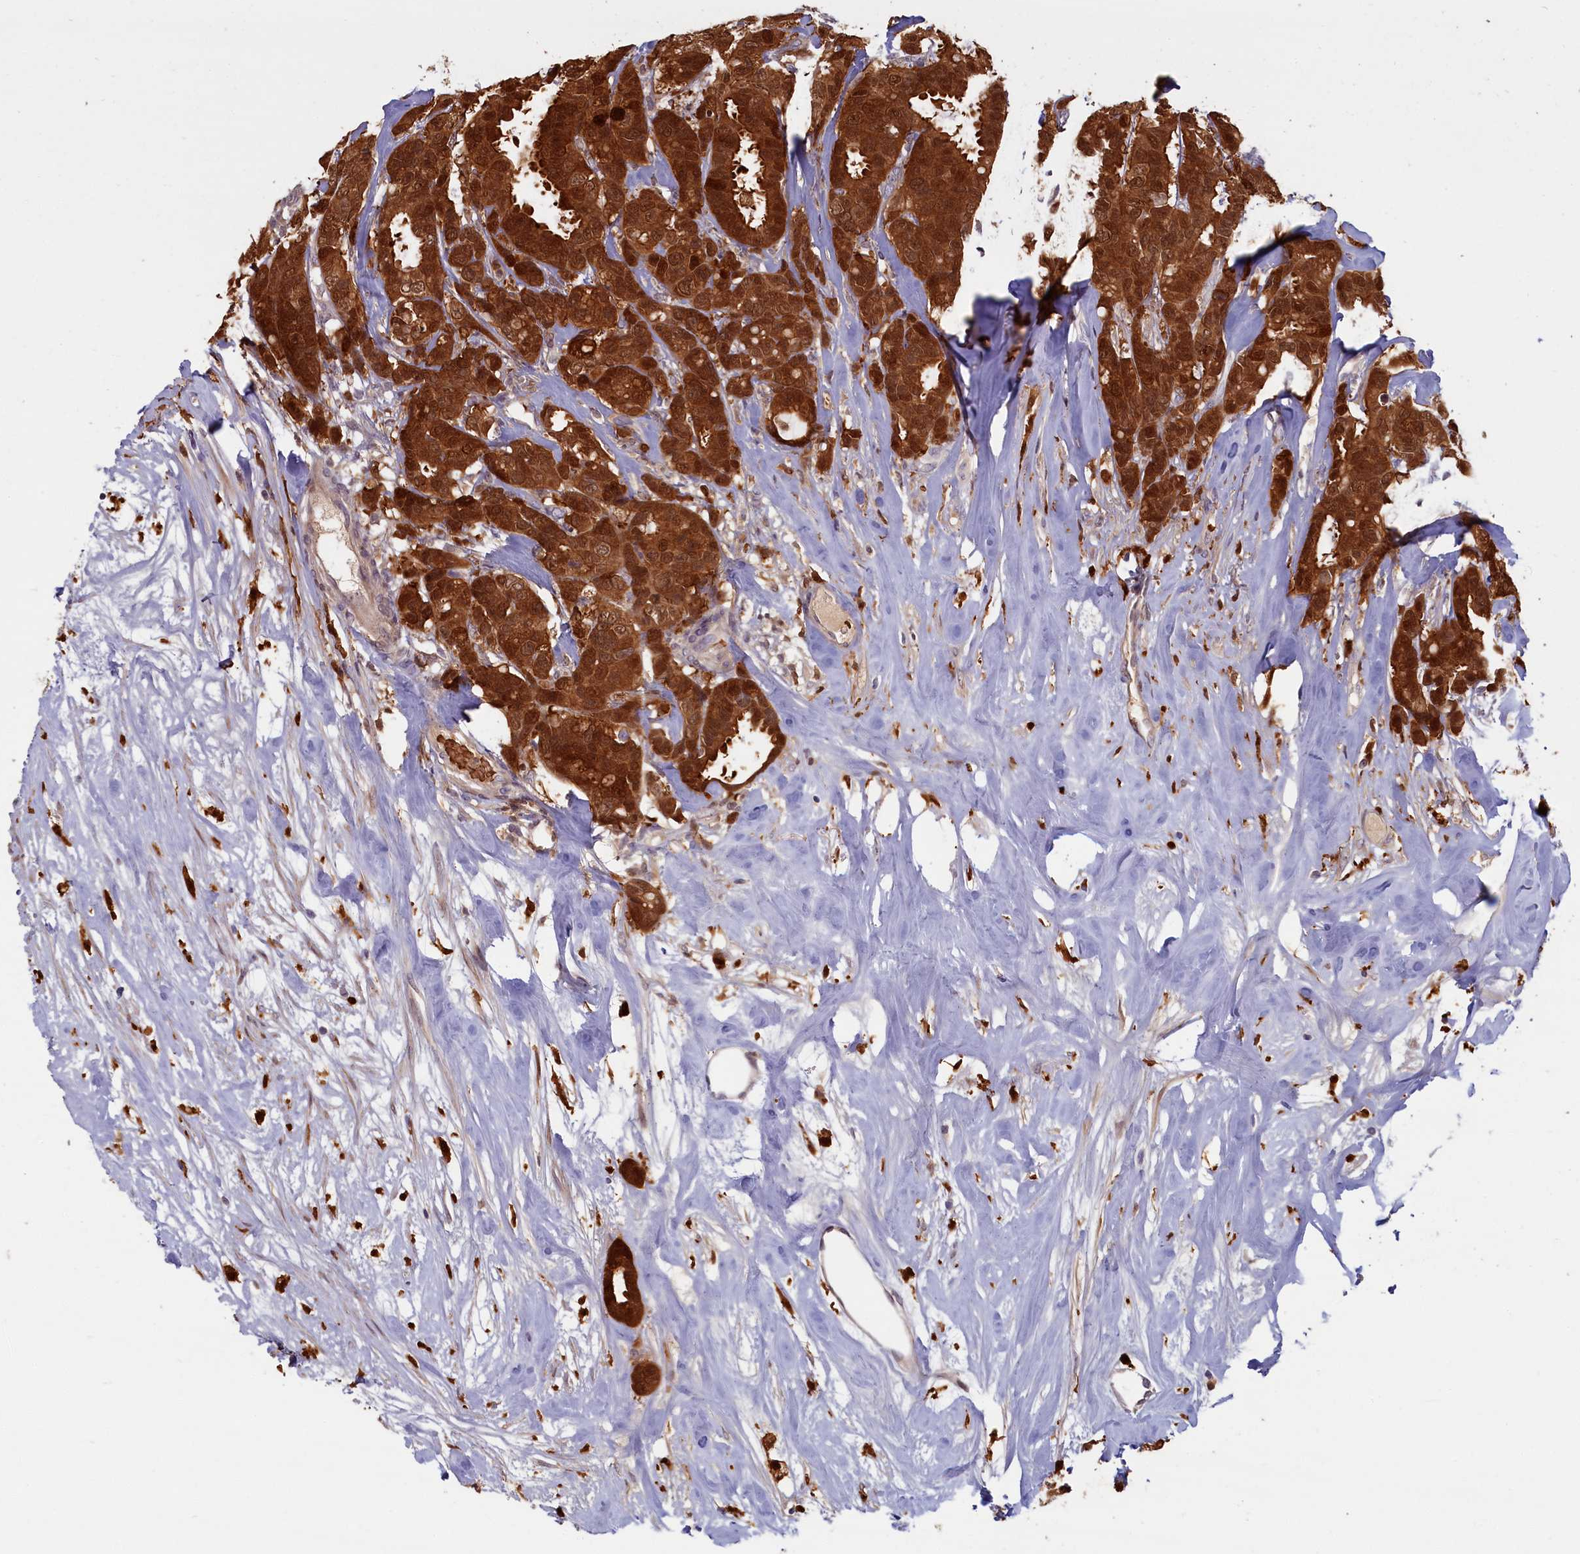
{"staining": {"intensity": "strong", "quantity": ">75%", "location": "cytoplasmic/membranous,nuclear"}, "tissue": "breast cancer", "cell_type": "Tumor cells", "image_type": "cancer", "snomed": [{"axis": "morphology", "description": "Duct carcinoma"}, {"axis": "topography", "description": "Breast"}], "caption": "A brown stain shows strong cytoplasmic/membranous and nuclear staining of a protein in breast infiltrating ductal carcinoma tumor cells.", "gene": "BLVRB", "patient": {"sex": "female", "age": 87}}